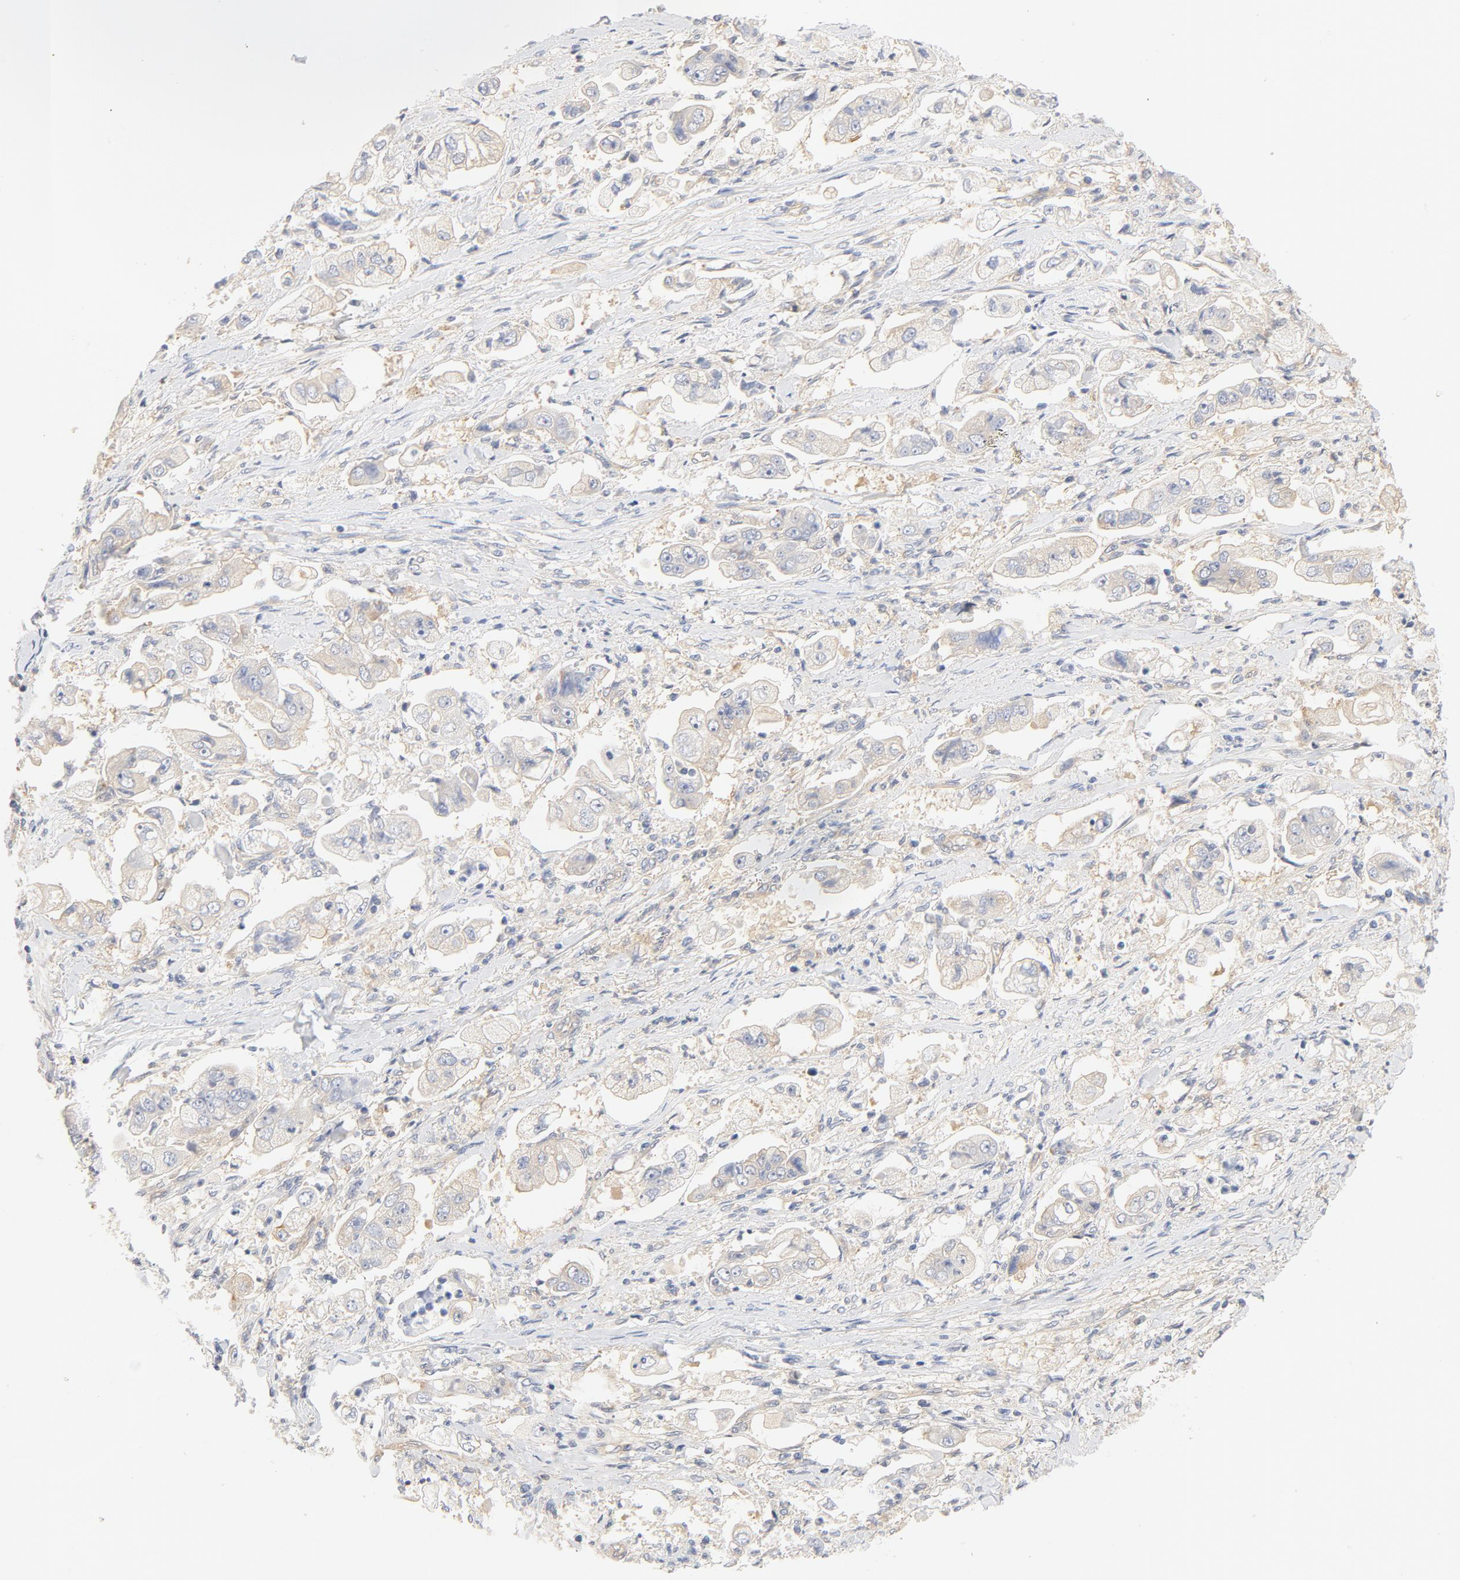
{"staining": {"intensity": "weak", "quantity": "25%-75%", "location": "cytoplasmic/membranous"}, "tissue": "stomach cancer", "cell_type": "Tumor cells", "image_type": "cancer", "snomed": [{"axis": "morphology", "description": "Adenocarcinoma, NOS"}, {"axis": "topography", "description": "Stomach"}], "caption": "Adenocarcinoma (stomach) stained for a protein shows weak cytoplasmic/membranous positivity in tumor cells.", "gene": "DYNC1H1", "patient": {"sex": "male", "age": 62}}